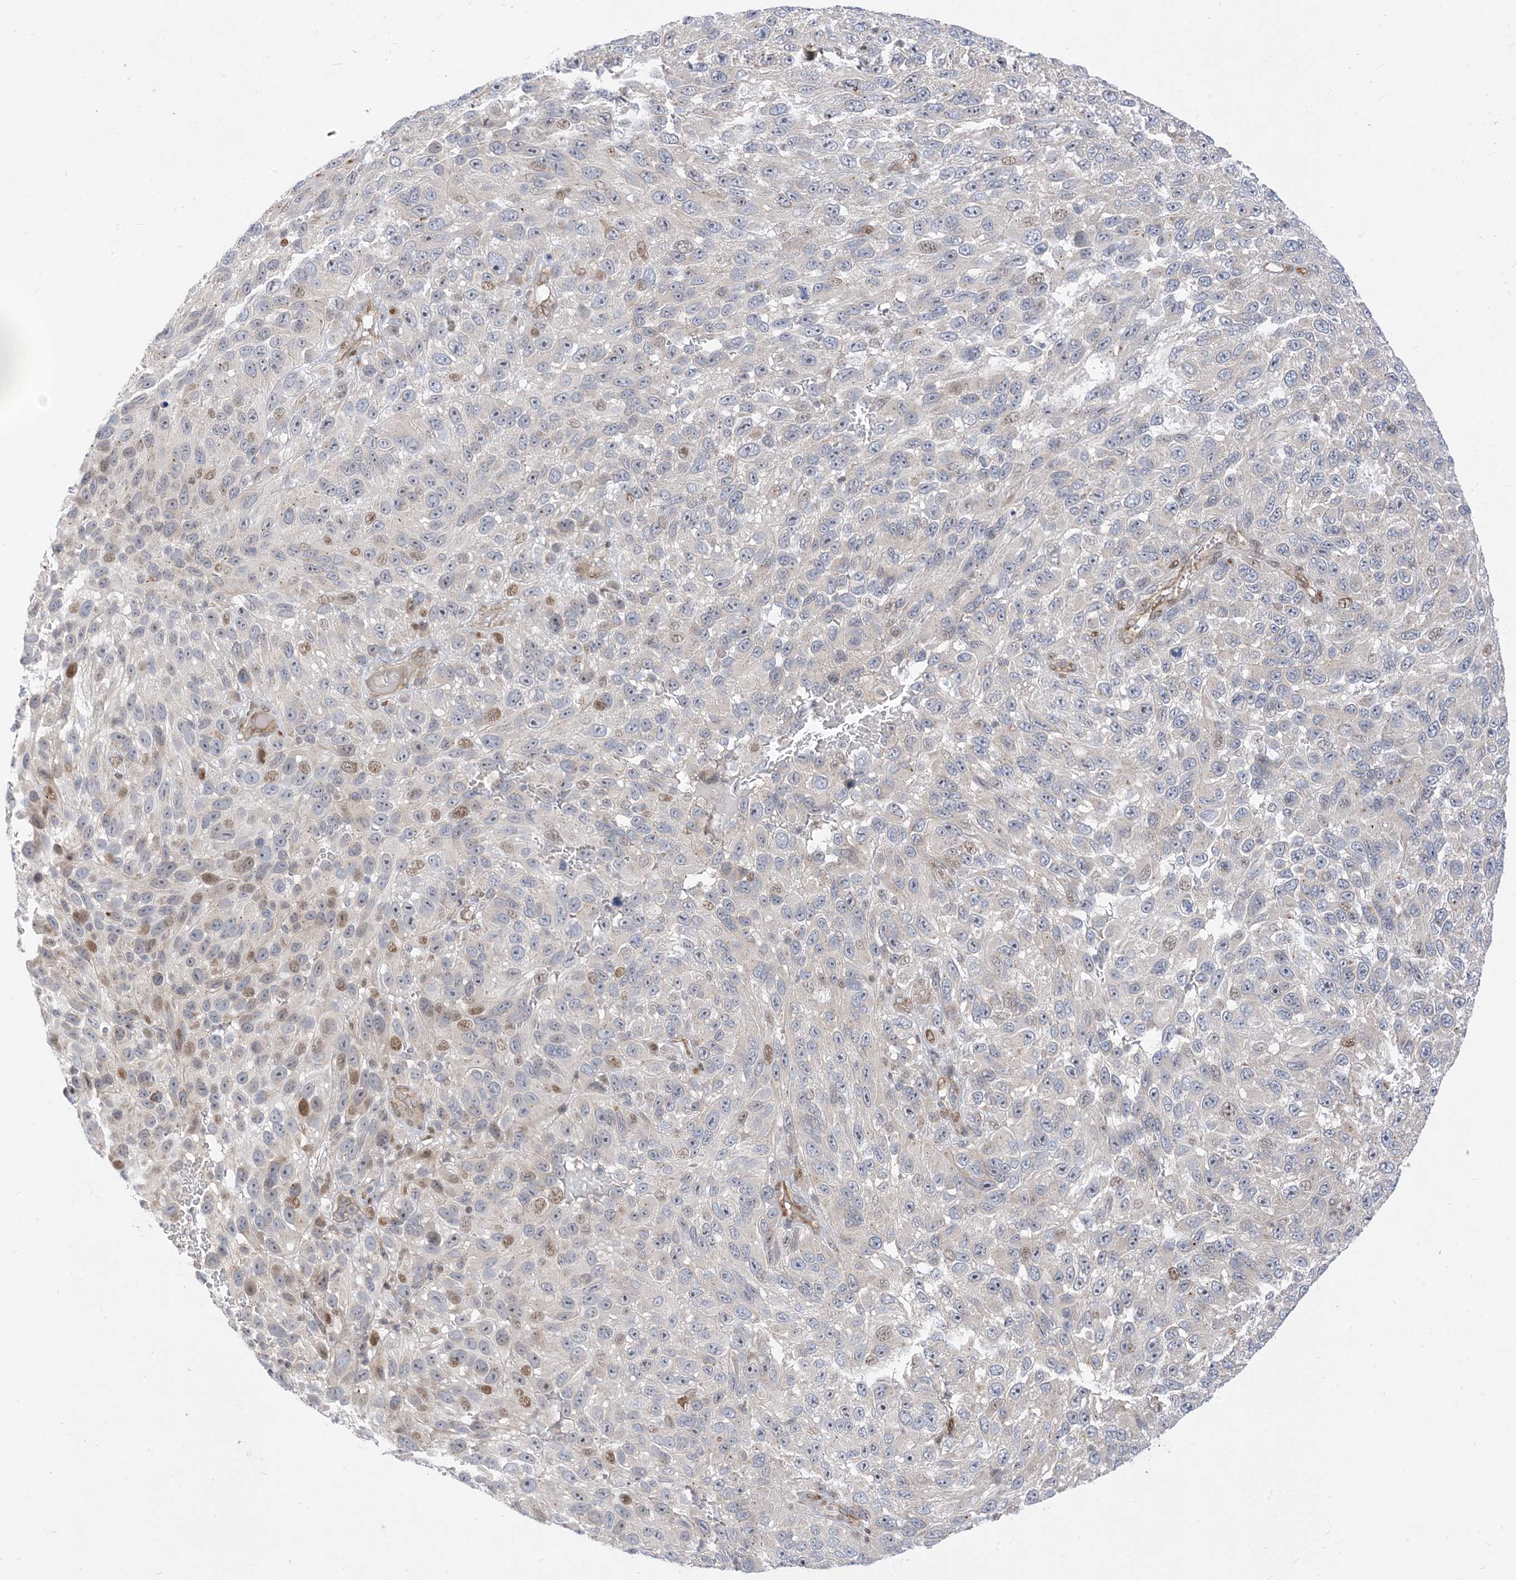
{"staining": {"intensity": "negative", "quantity": "none", "location": "none"}, "tissue": "melanoma", "cell_type": "Tumor cells", "image_type": "cancer", "snomed": [{"axis": "morphology", "description": "Malignant melanoma, NOS"}, {"axis": "topography", "description": "Skin"}], "caption": "The micrograph displays no staining of tumor cells in malignant melanoma.", "gene": "TYSND1", "patient": {"sex": "female", "age": 94}}